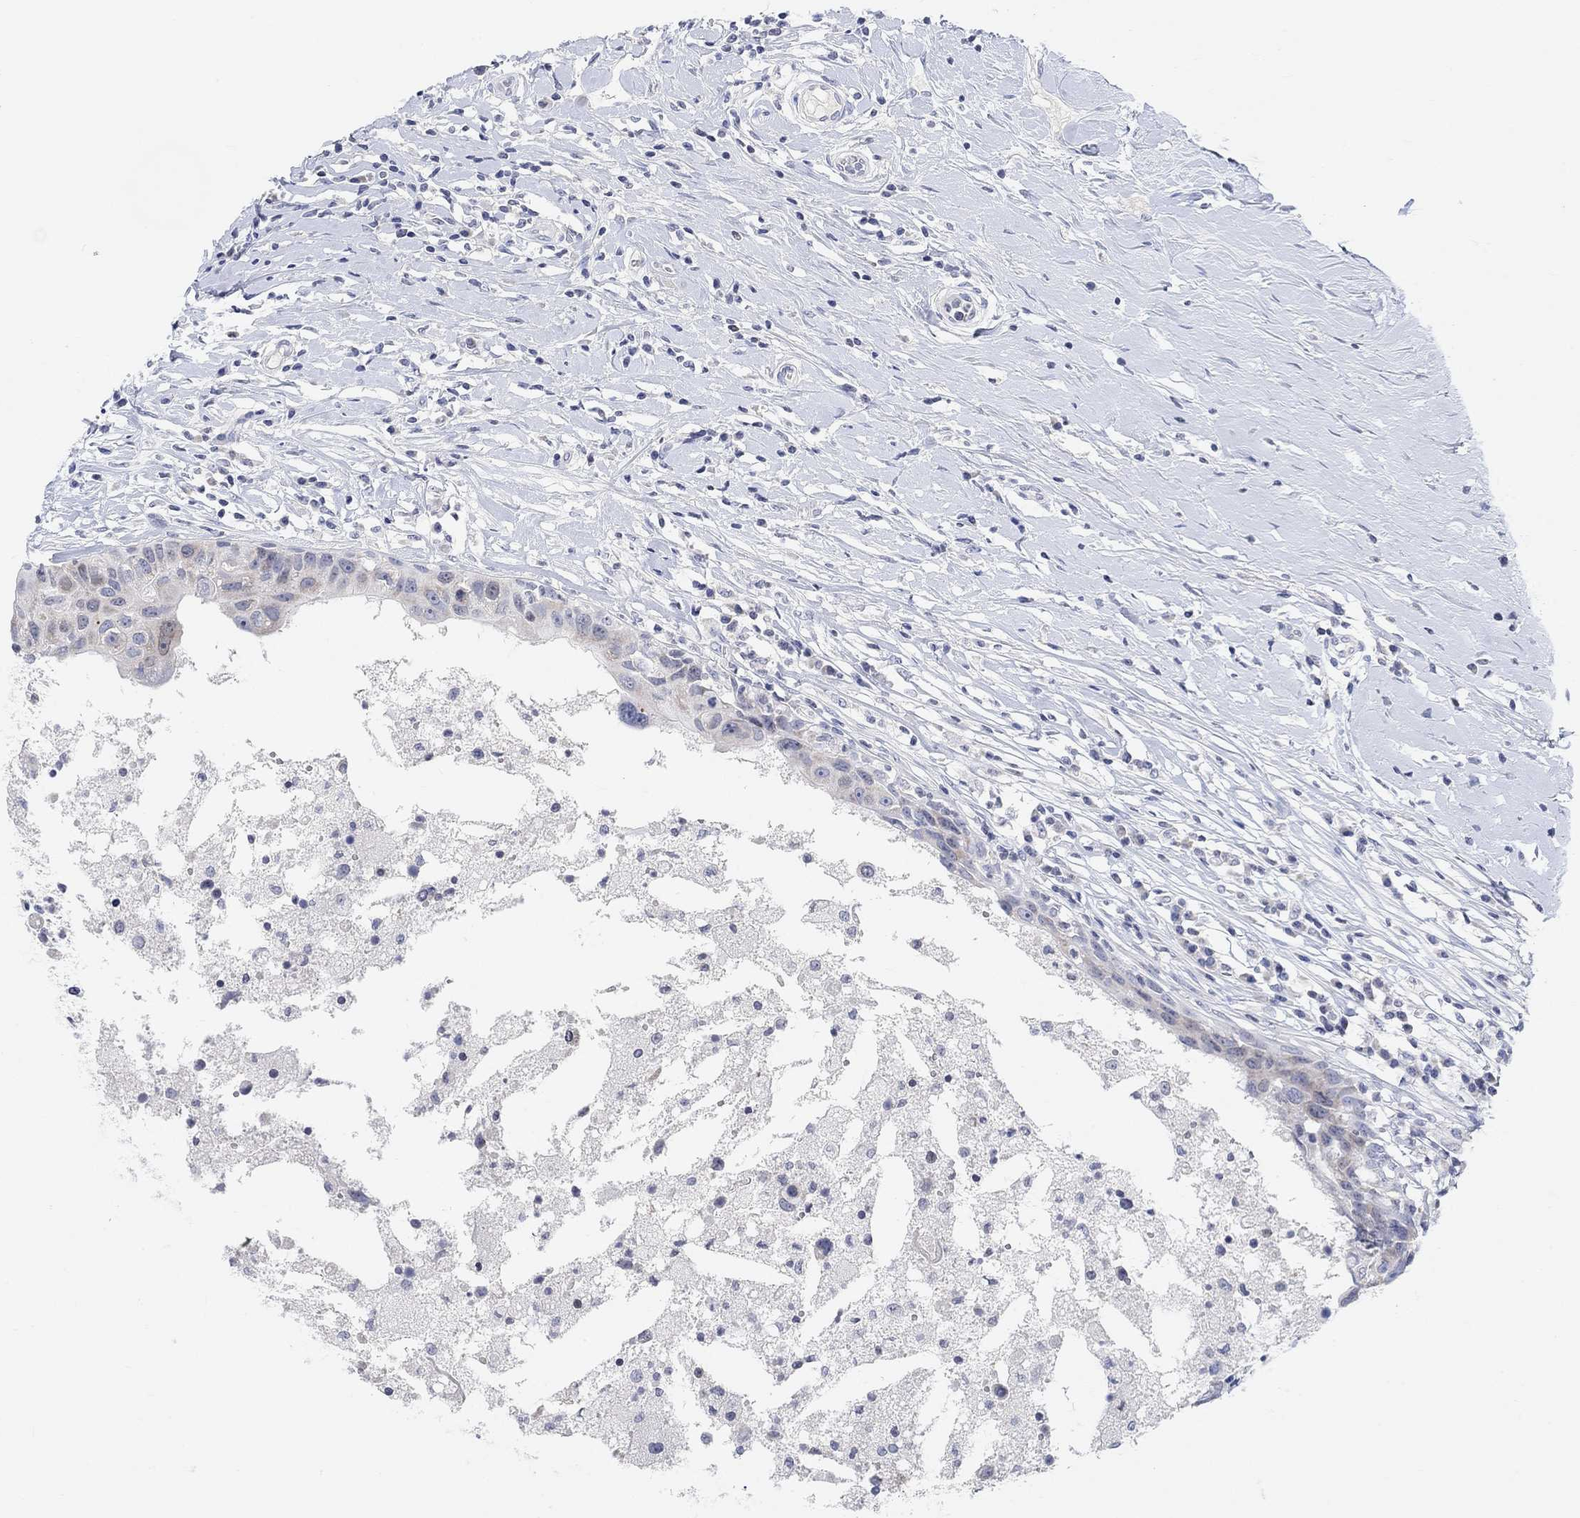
{"staining": {"intensity": "negative", "quantity": "none", "location": "none"}, "tissue": "breast cancer", "cell_type": "Tumor cells", "image_type": "cancer", "snomed": [{"axis": "morphology", "description": "Duct carcinoma"}, {"axis": "topography", "description": "Breast"}], "caption": "High power microscopy photomicrograph of an immunohistochemistry image of breast intraductal carcinoma, revealing no significant expression in tumor cells.", "gene": "ATP6V1E2", "patient": {"sex": "female", "age": 27}}